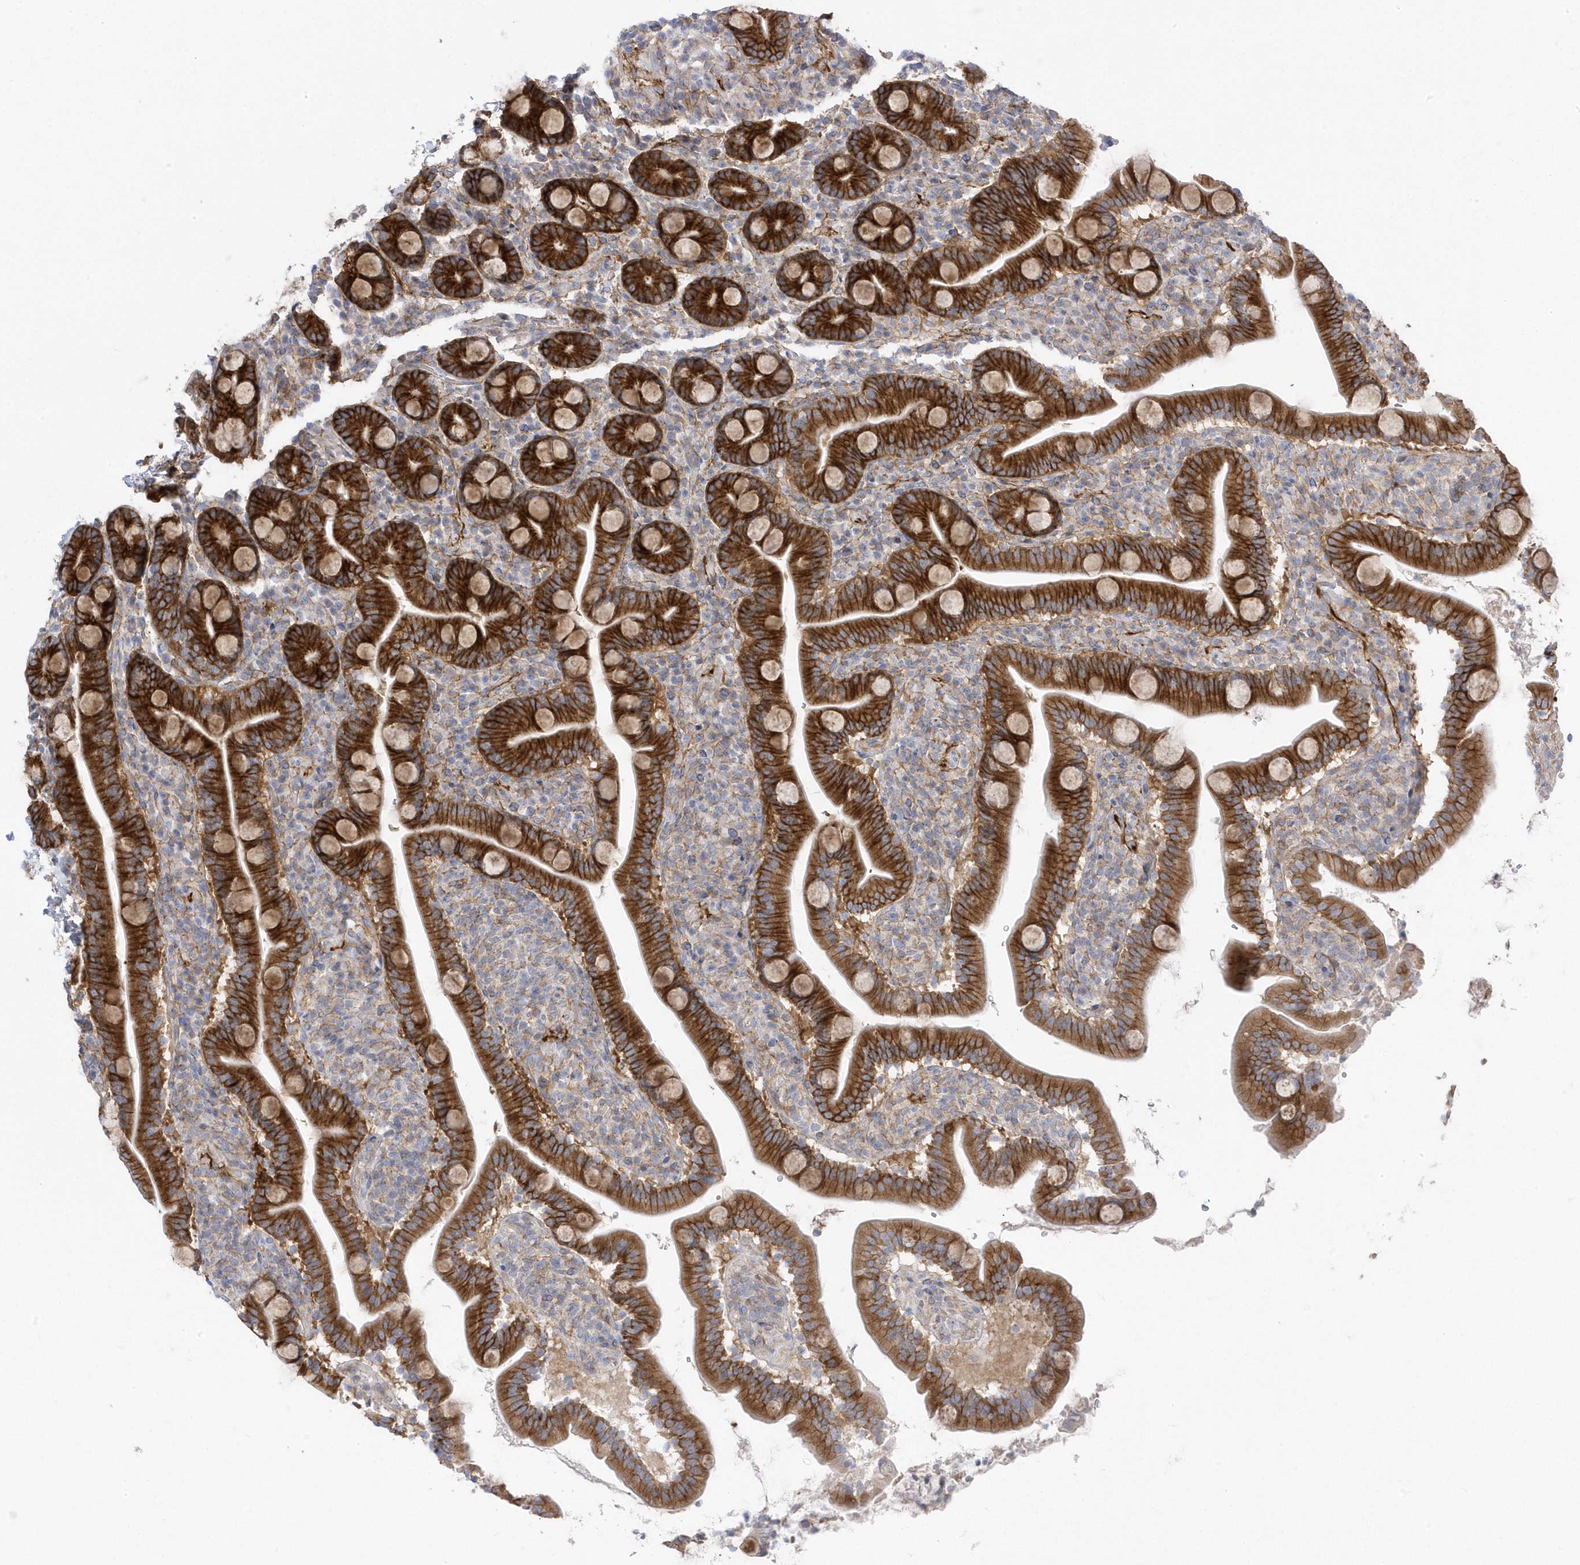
{"staining": {"intensity": "strong", "quantity": ">75%", "location": "cytoplasmic/membranous"}, "tissue": "duodenum", "cell_type": "Glandular cells", "image_type": "normal", "snomed": [{"axis": "morphology", "description": "Normal tissue, NOS"}, {"axis": "topography", "description": "Duodenum"}], "caption": "Immunohistochemistry (IHC) photomicrograph of unremarkable human duodenum stained for a protein (brown), which displays high levels of strong cytoplasmic/membranous positivity in about >75% of glandular cells.", "gene": "ANAPC1", "patient": {"sex": "male", "age": 35}}